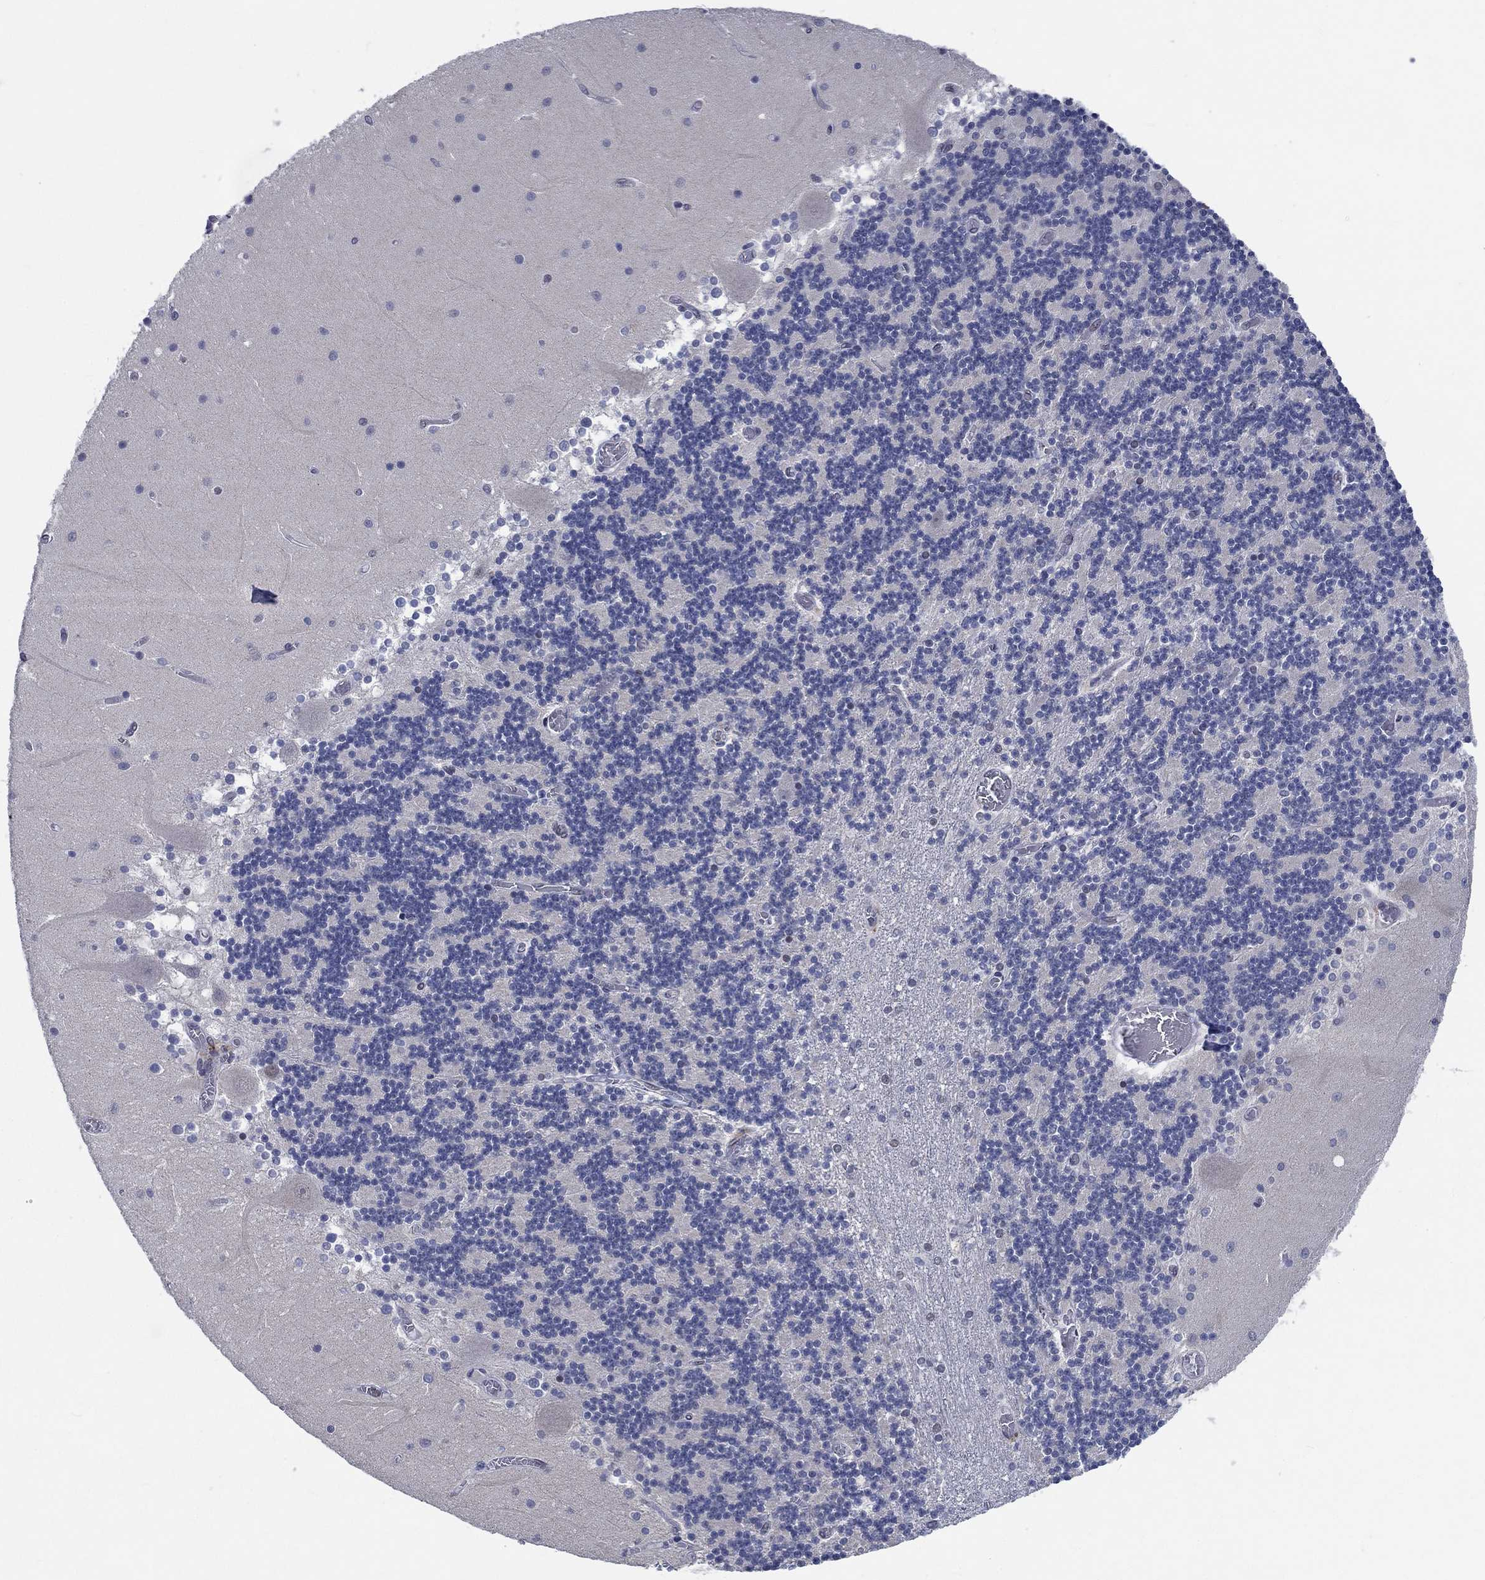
{"staining": {"intensity": "negative", "quantity": "none", "location": "none"}, "tissue": "cerebellum", "cell_type": "Cells in granular layer", "image_type": "normal", "snomed": [{"axis": "morphology", "description": "Normal tissue, NOS"}, {"axis": "topography", "description": "Cerebellum"}], "caption": "Immunohistochemistry photomicrograph of unremarkable cerebellum: cerebellum stained with DAB (3,3'-diaminobenzidine) displays no significant protein expression in cells in granular layer.", "gene": "HTN1", "patient": {"sex": "female", "age": 28}}